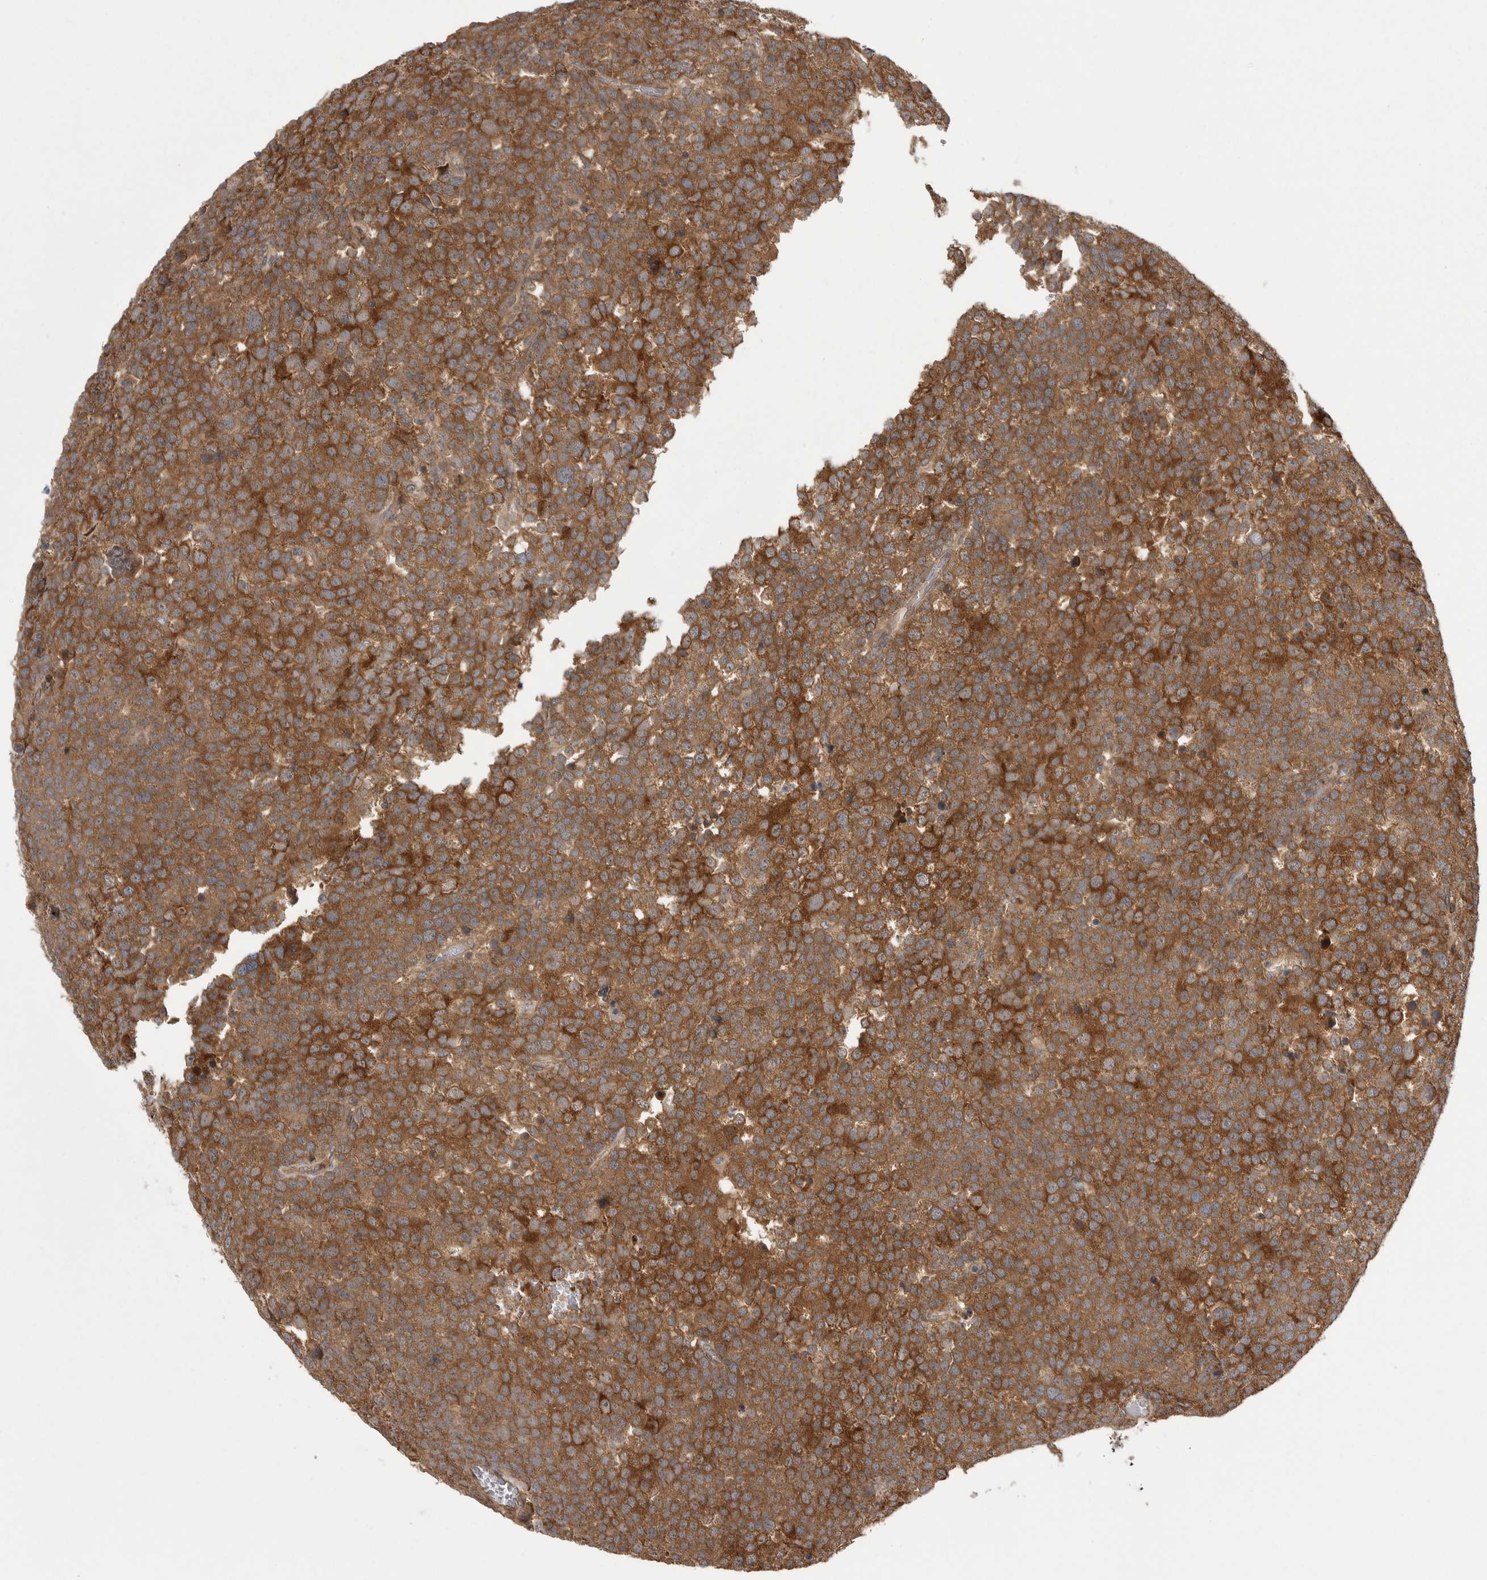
{"staining": {"intensity": "strong", "quantity": ">75%", "location": "cytoplasmic/membranous"}, "tissue": "testis cancer", "cell_type": "Tumor cells", "image_type": "cancer", "snomed": [{"axis": "morphology", "description": "Seminoma, NOS"}, {"axis": "topography", "description": "Testis"}], "caption": "Human seminoma (testis) stained with a protein marker reveals strong staining in tumor cells.", "gene": "OXR1", "patient": {"sex": "male", "age": 71}}